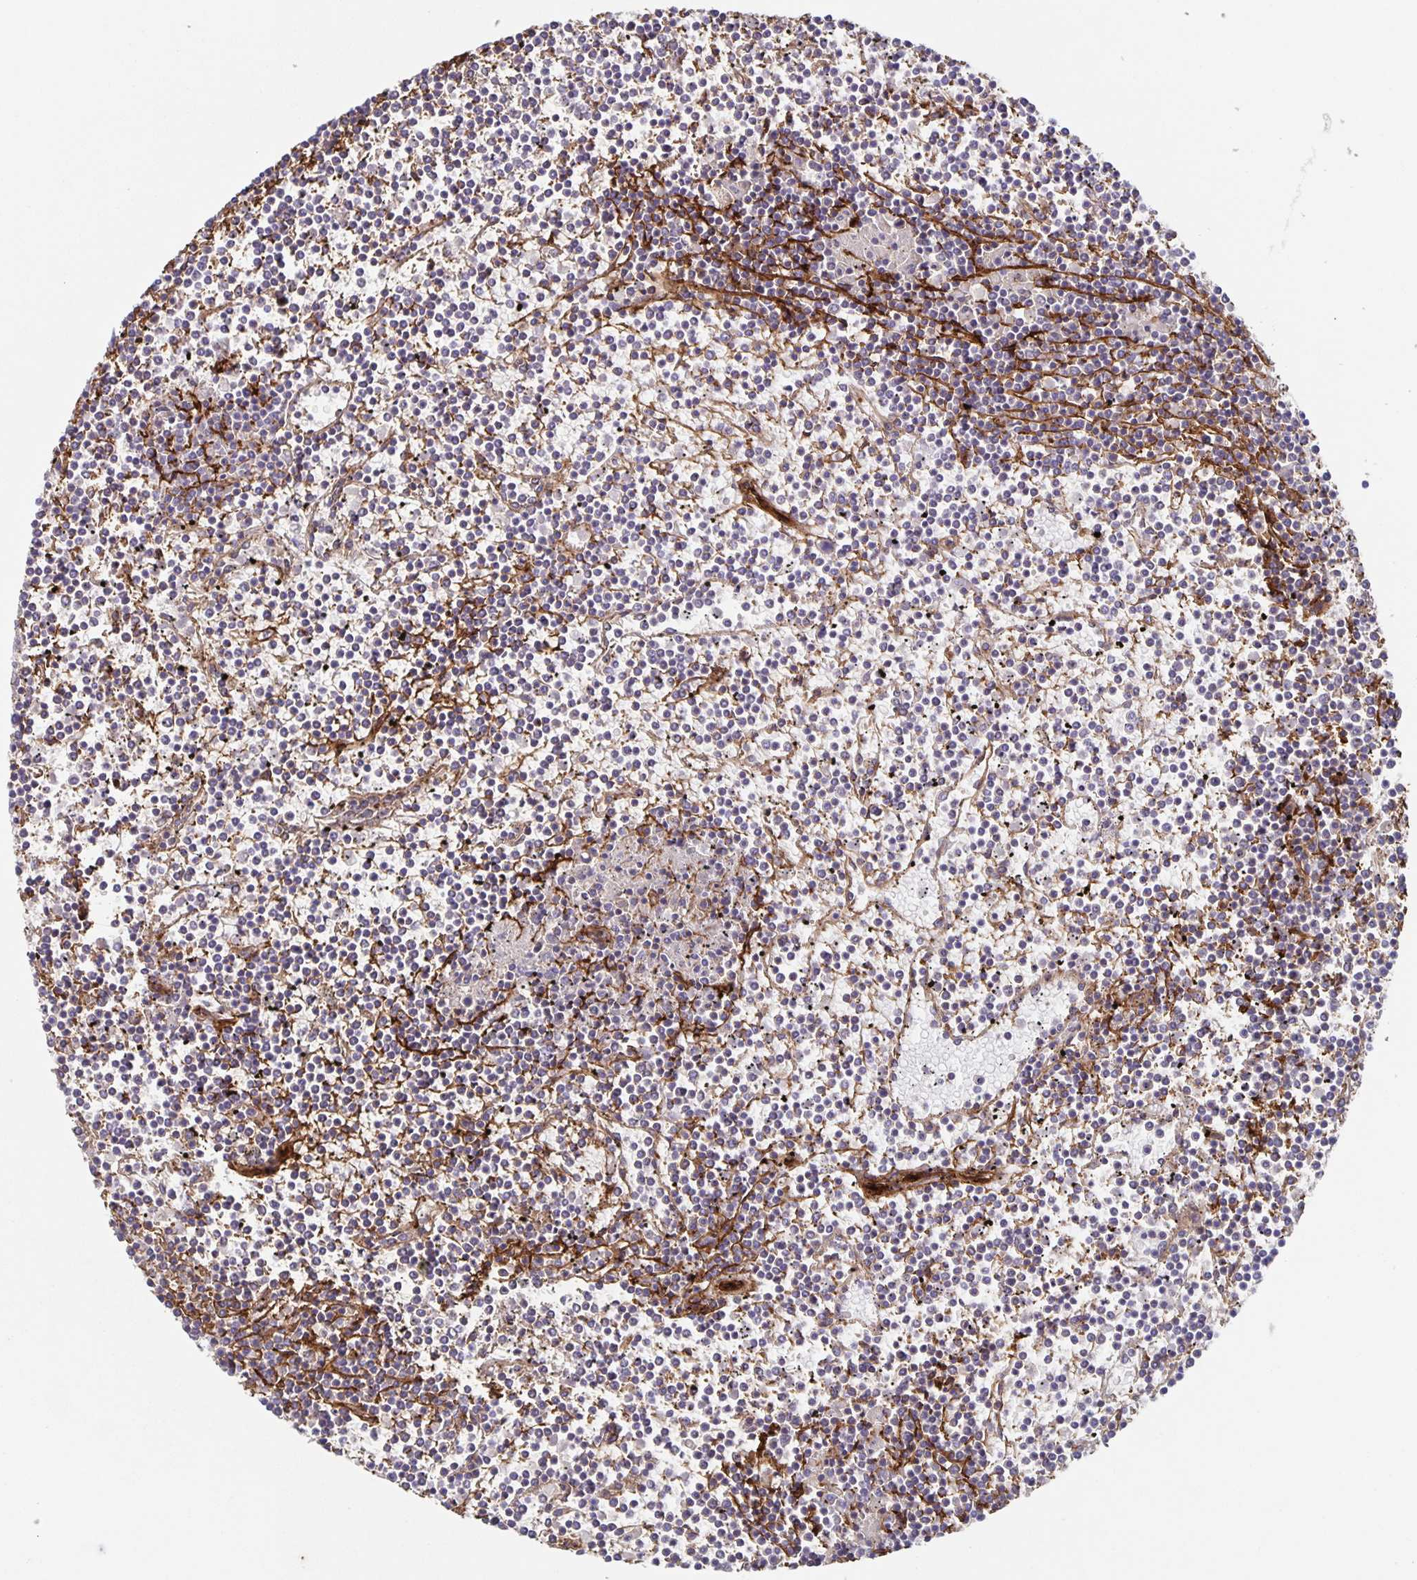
{"staining": {"intensity": "negative", "quantity": "none", "location": "none"}, "tissue": "lymphoma", "cell_type": "Tumor cells", "image_type": "cancer", "snomed": [{"axis": "morphology", "description": "Malignant lymphoma, non-Hodgkin's type, Low grade"}, {"axis": "topography", "description": "Spleen"}], "caption": "There is no significant positivity in tumor cells of lymphoma. Nuclei are stained in blue.", "gene": "ITGA2", "patient": {"sex": "female", "age": 19}}